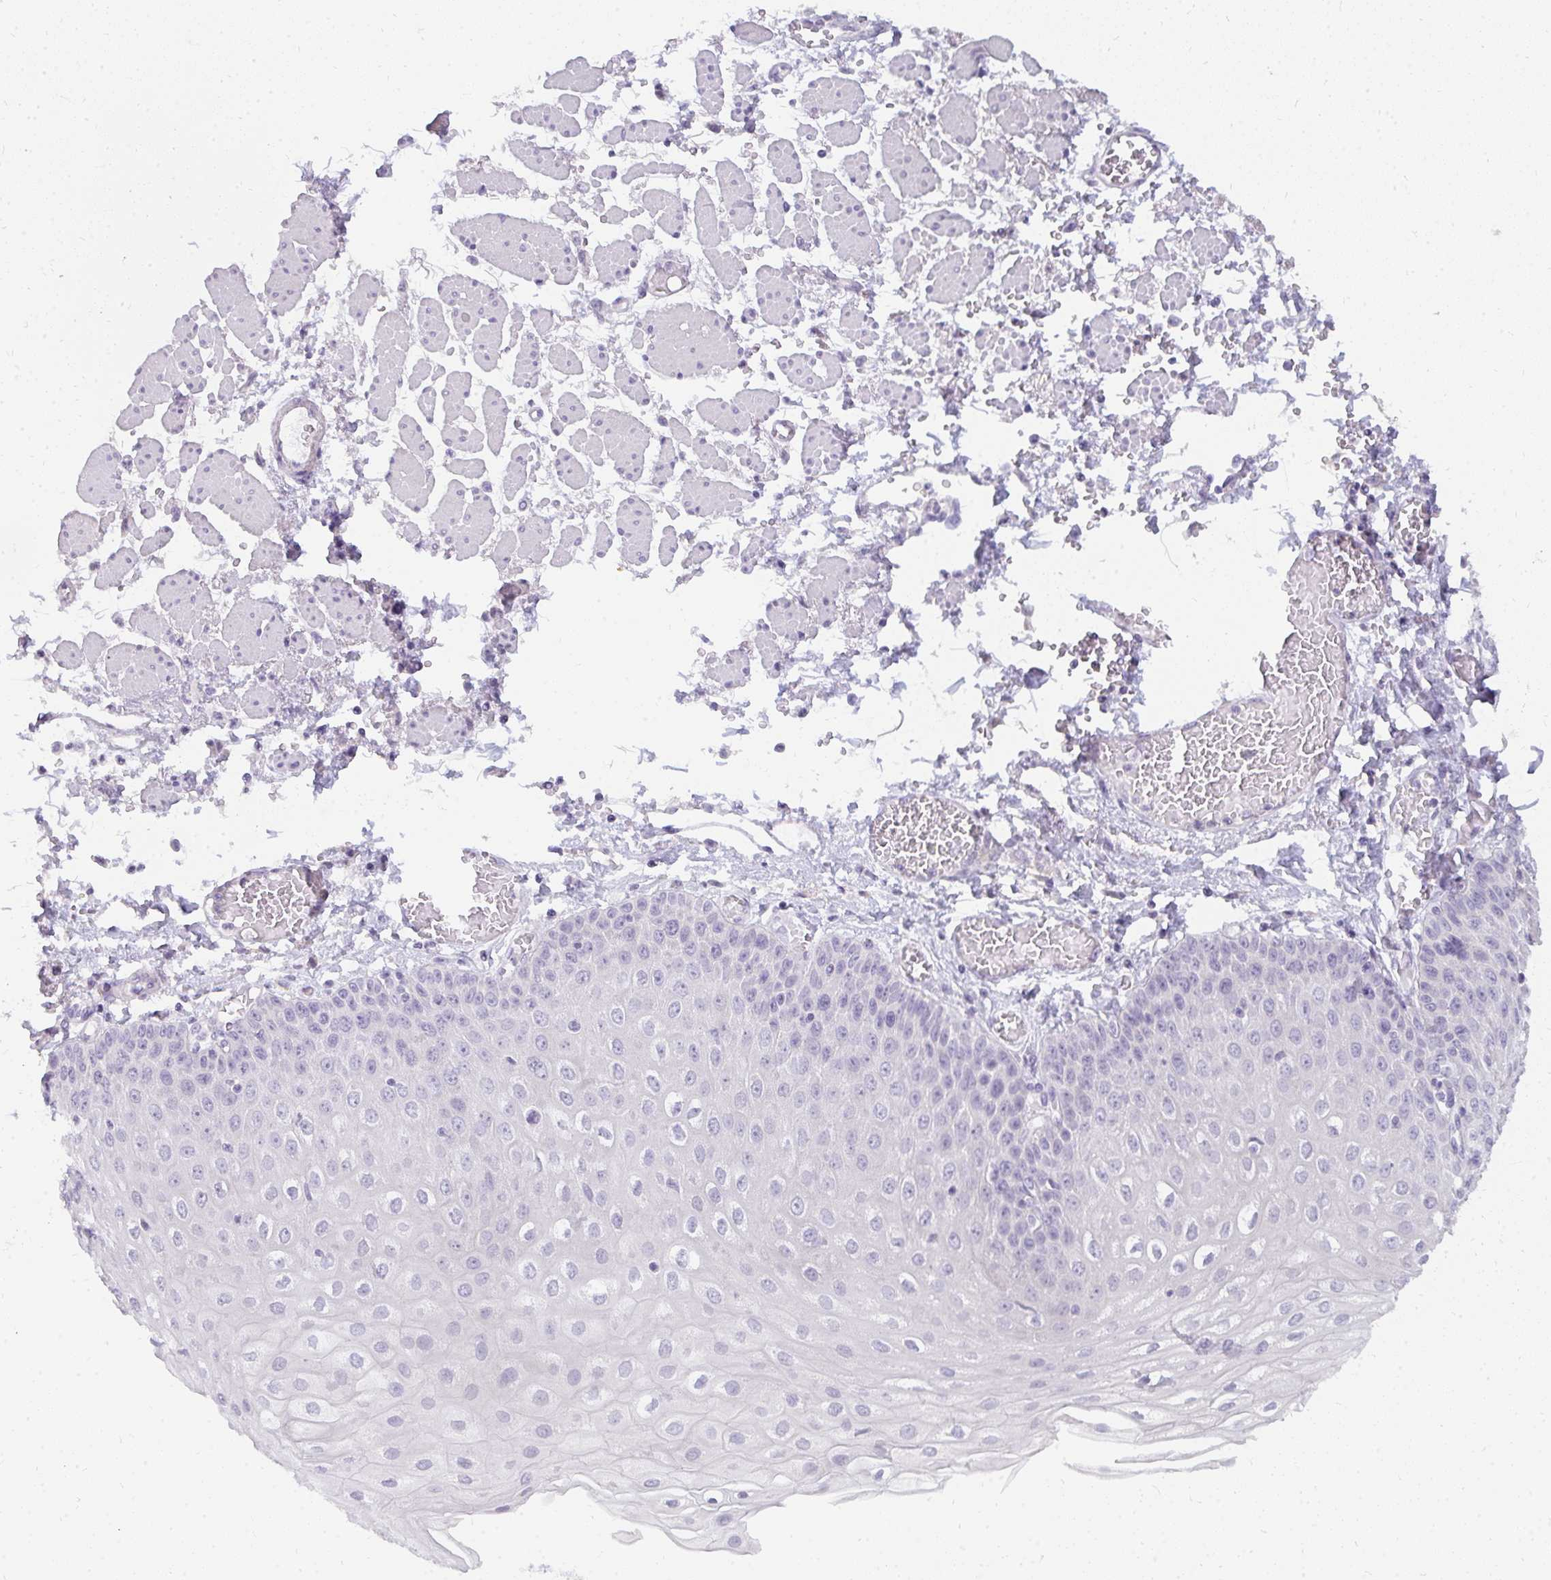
{"staining": {"intensity": "negative", "quantity": "none", "location": "none"}, "tissue": "esophagus", "cell_type": "Squamous epithelial cells", "image_type": "normal", "snomed": [{"axis": "morphology", "description": "Normal tissue, NOS"}, {"axis": "morphology", "description": "Adenocarcinoma, NOS"}, {"axis": "topography", "description": "Esophagus"}], "caption": "IHC histopathology image of benign esophagus: human esophagus stained with DAB (3,3'-diaminobenzidine) demonstrates no significant protein expression in squamous epithelial cells.", "gene": "PPP1R3G", "patient": {"sex": "male", "age": 81}}